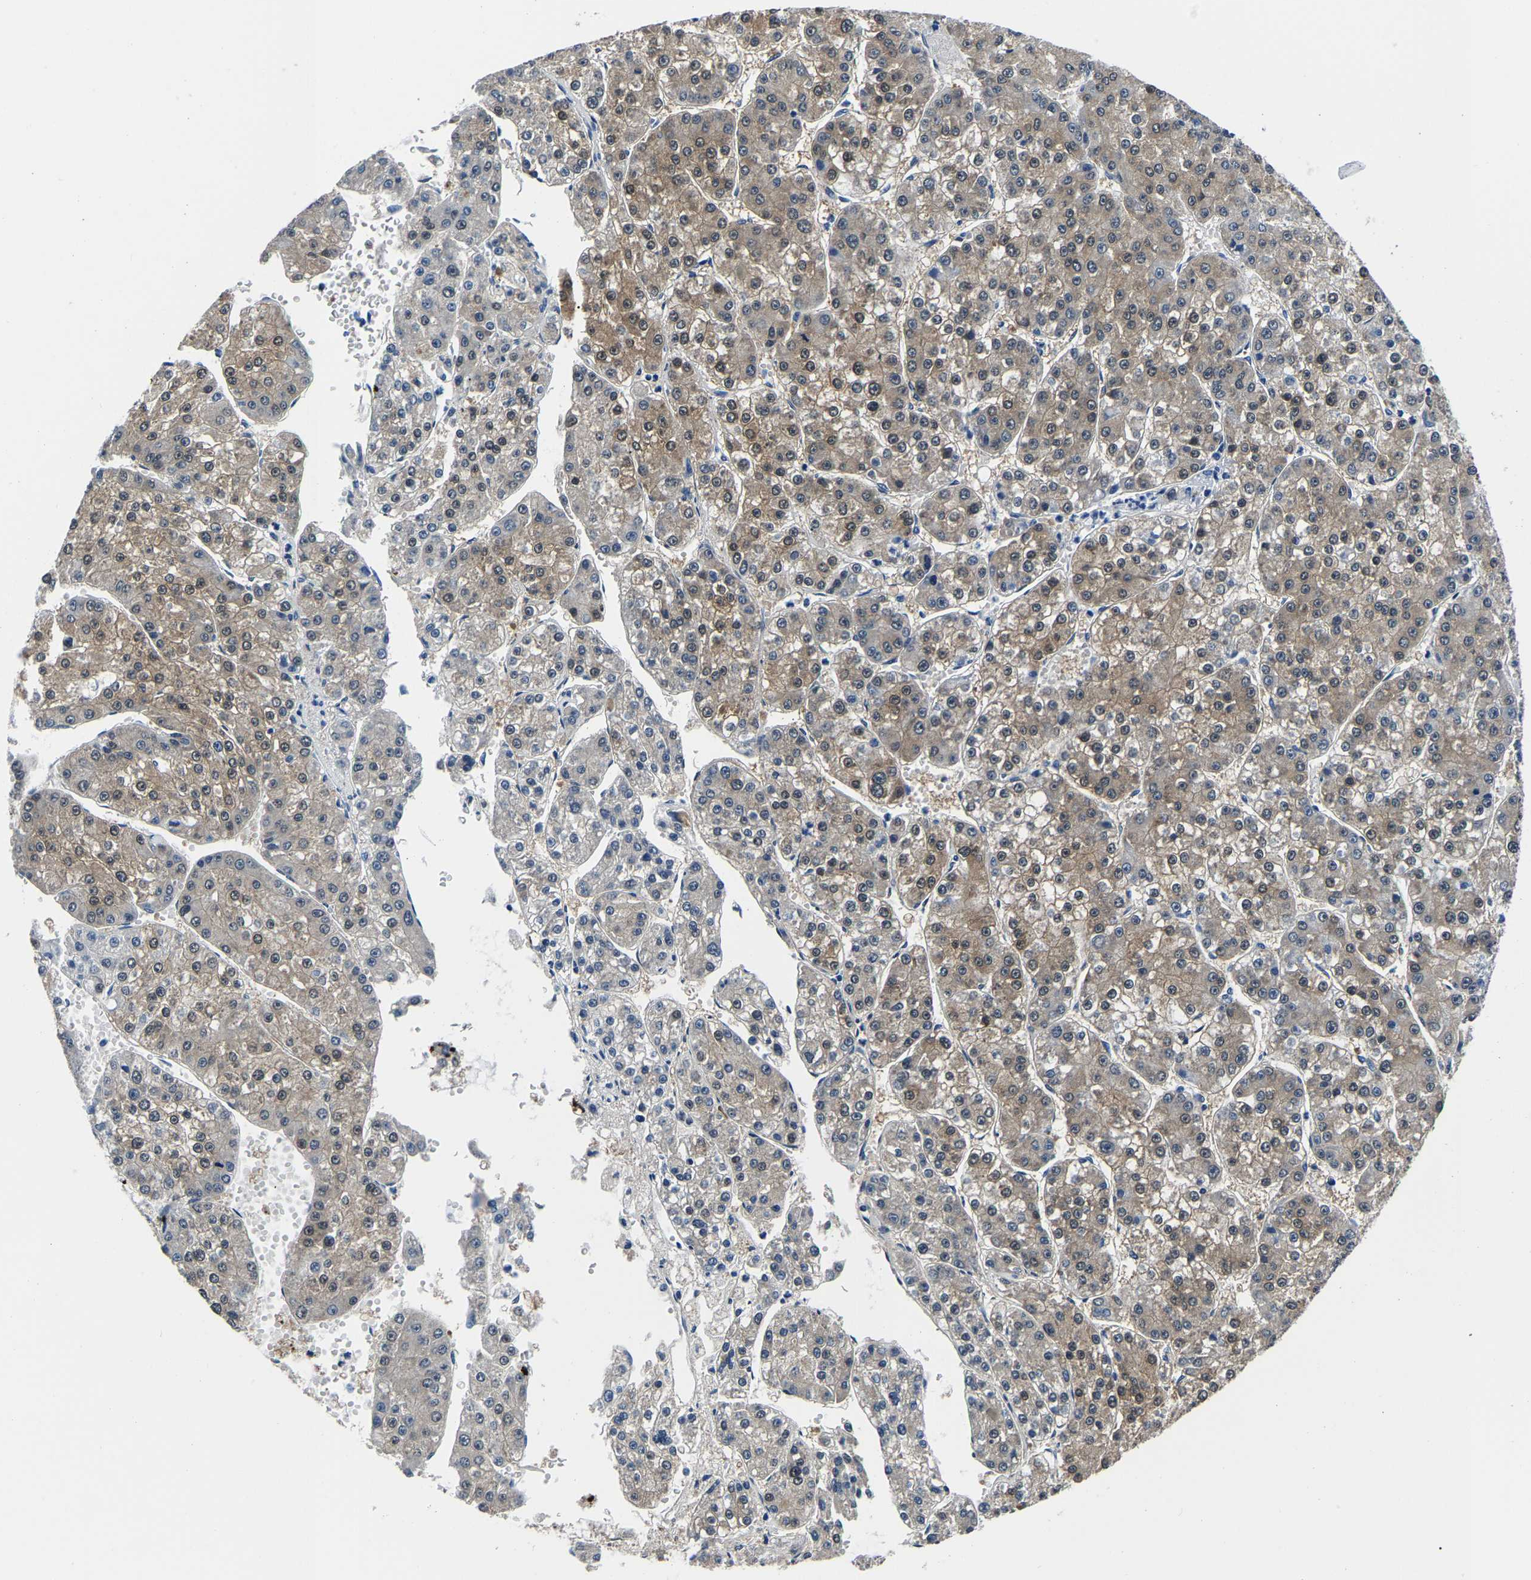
{"staining": {"intensity": "moderate", "quantity": ">75%", "location": "cytoplasmic/membranous"}, "tissue": "liver cancer", "cell_type": "Tumor cells", "image_type": "cancer", "snomed": [{"axis": "morphology", "description": "Carcinoma, Hepatocellular, NOS"}, {"axis": "topography", "description": "Liver"}], "caption": "The micrograph displays immunohistochemical staining of liver cancer (hepatocellular carcinoma). There is moderate cytoplasmic/membranous staining is appreciated in about >75% of tumor cells.", "gene": "ACO1", "patient": {"sex": "female", "age": 73}}